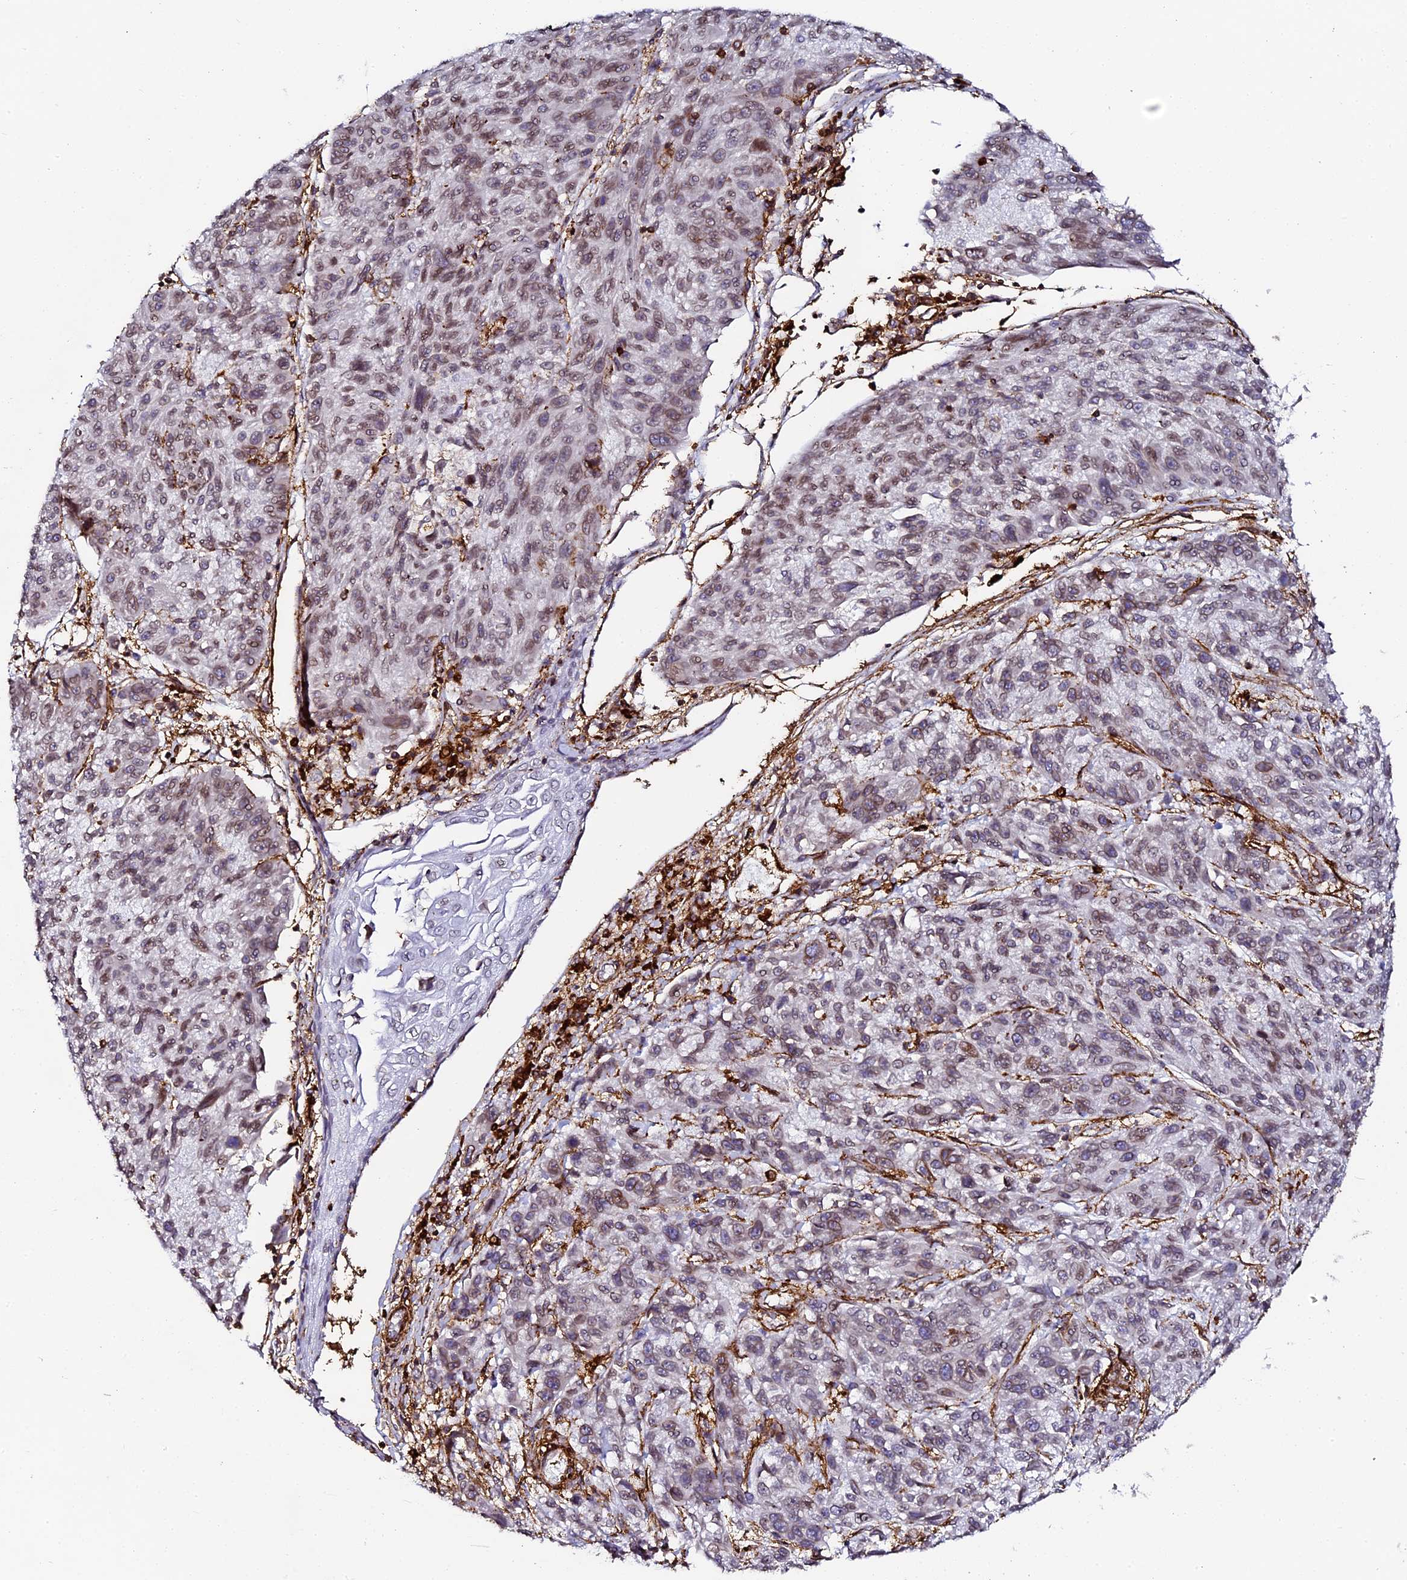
{"staining": {"intensity": "weak", "quantity": ">75%", "location": "nuclear"}, "tissue": "melanoma", "cell_type": "Tumor cells", "image_type": "cancer", "snomed": [{"axis": "morphology", "description": "Malignant melanoma, NOS"}, {"axis": "topography", "description": "Skin"}], "caption": "Immunohistochemical staining of human malignant melanoma demonstrates weak nuclear protein staining in about >75% of tumor cells. (Stains: DAB in brown, nuclei in blue, Microscopy: brightfield microscopy at high magnification).", "gene": "AAAS", "patient": {"sex": "male", "age": 53}}